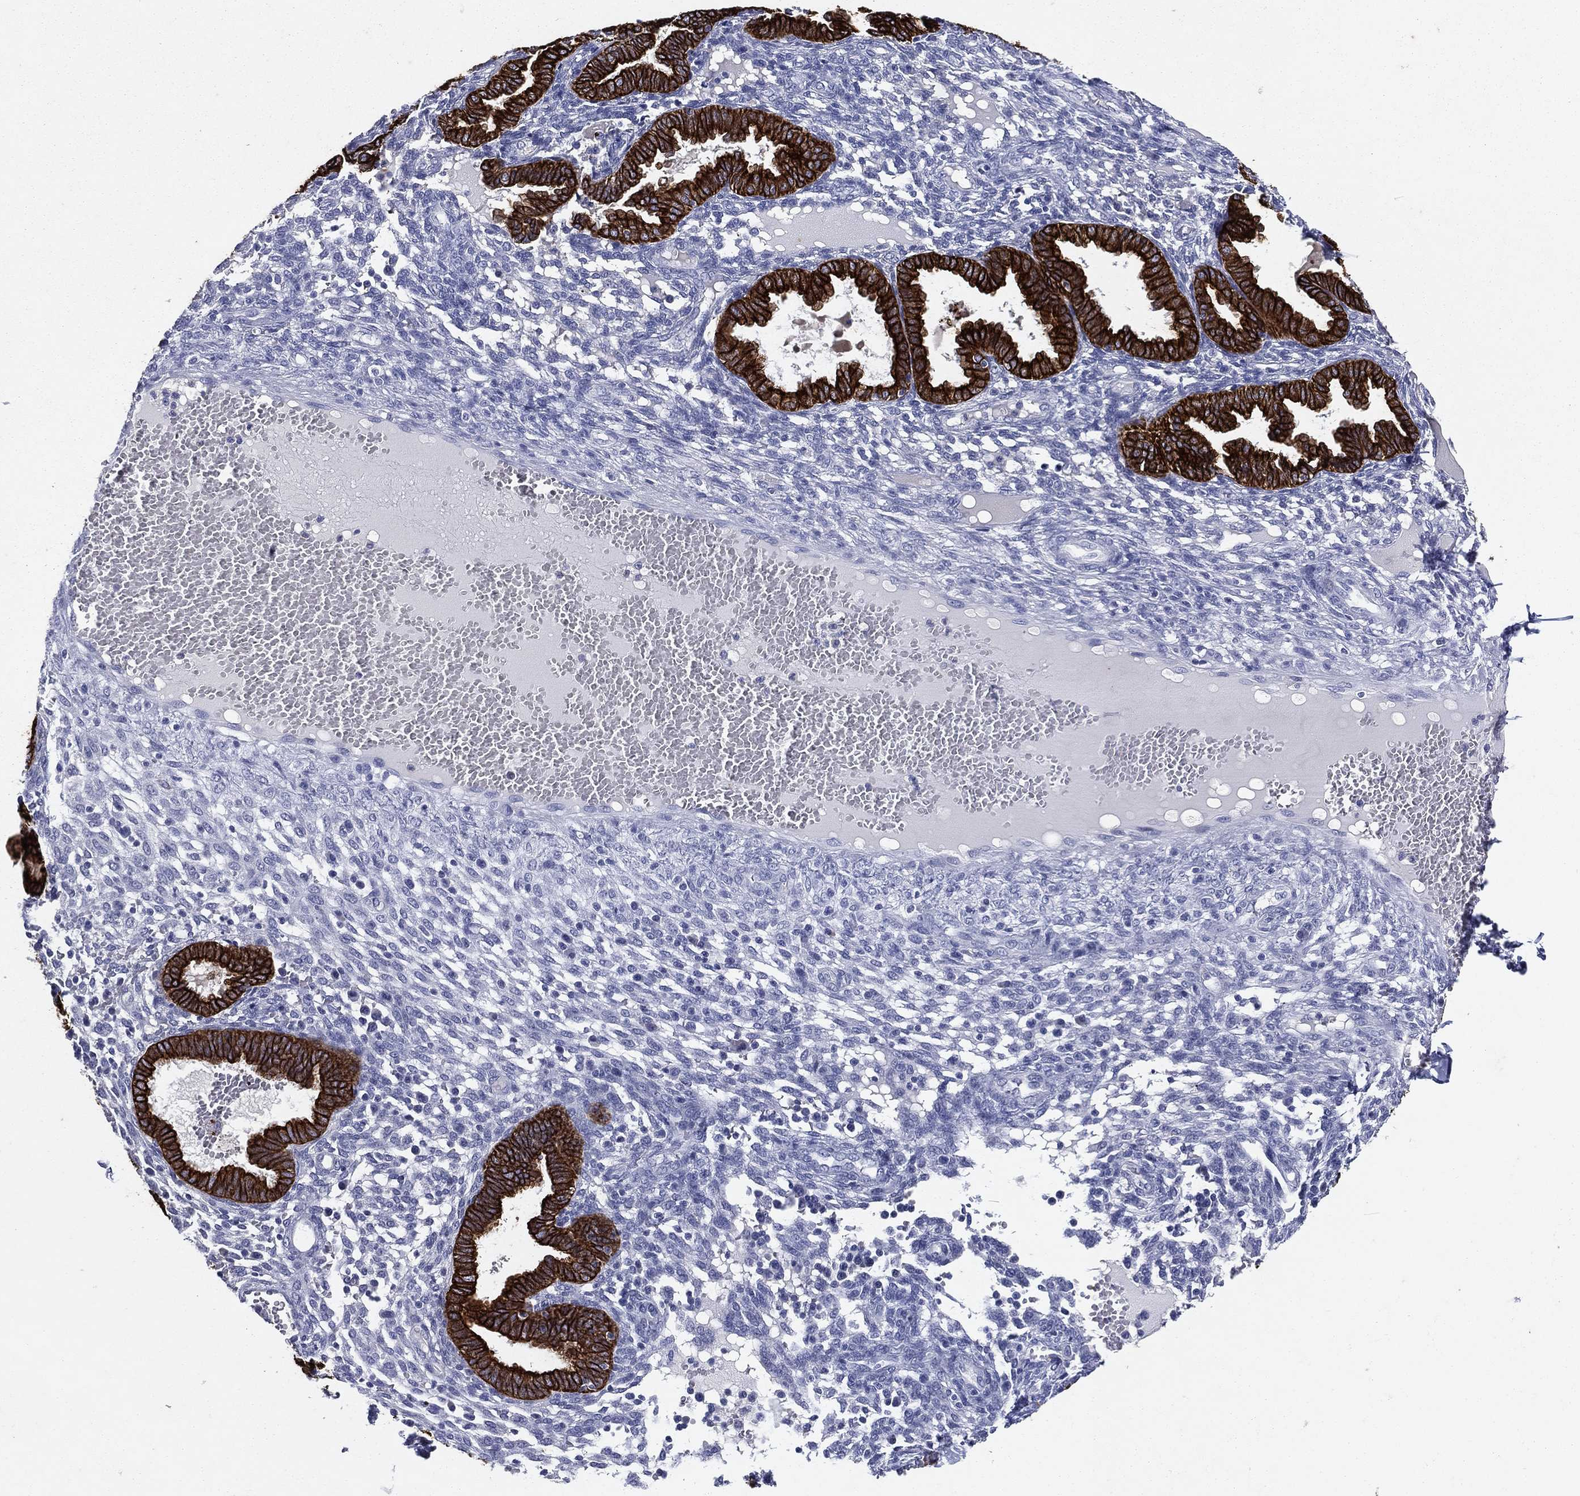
{"staining": {"intensity": "negative", "quantity": "none", "location": "none"}, "tissue": "endometrium", "cell_type": "Cells in endometrial stroma", "image_type": "normal", "snomed": [{"axis": "morphology", "description": "Normal tissue, NOS"}, {"axis": "topography", "description": "Endometrium"}], "caption": "IHC micrograph of benign endometrium: endometrium stained with DAB (3,3'-diaminobenzidine) exhibits no significant protein positivity in cells in endometrial stroma.", "gene": "KRT7", "patient": {"sex": "female", "age": 42}}